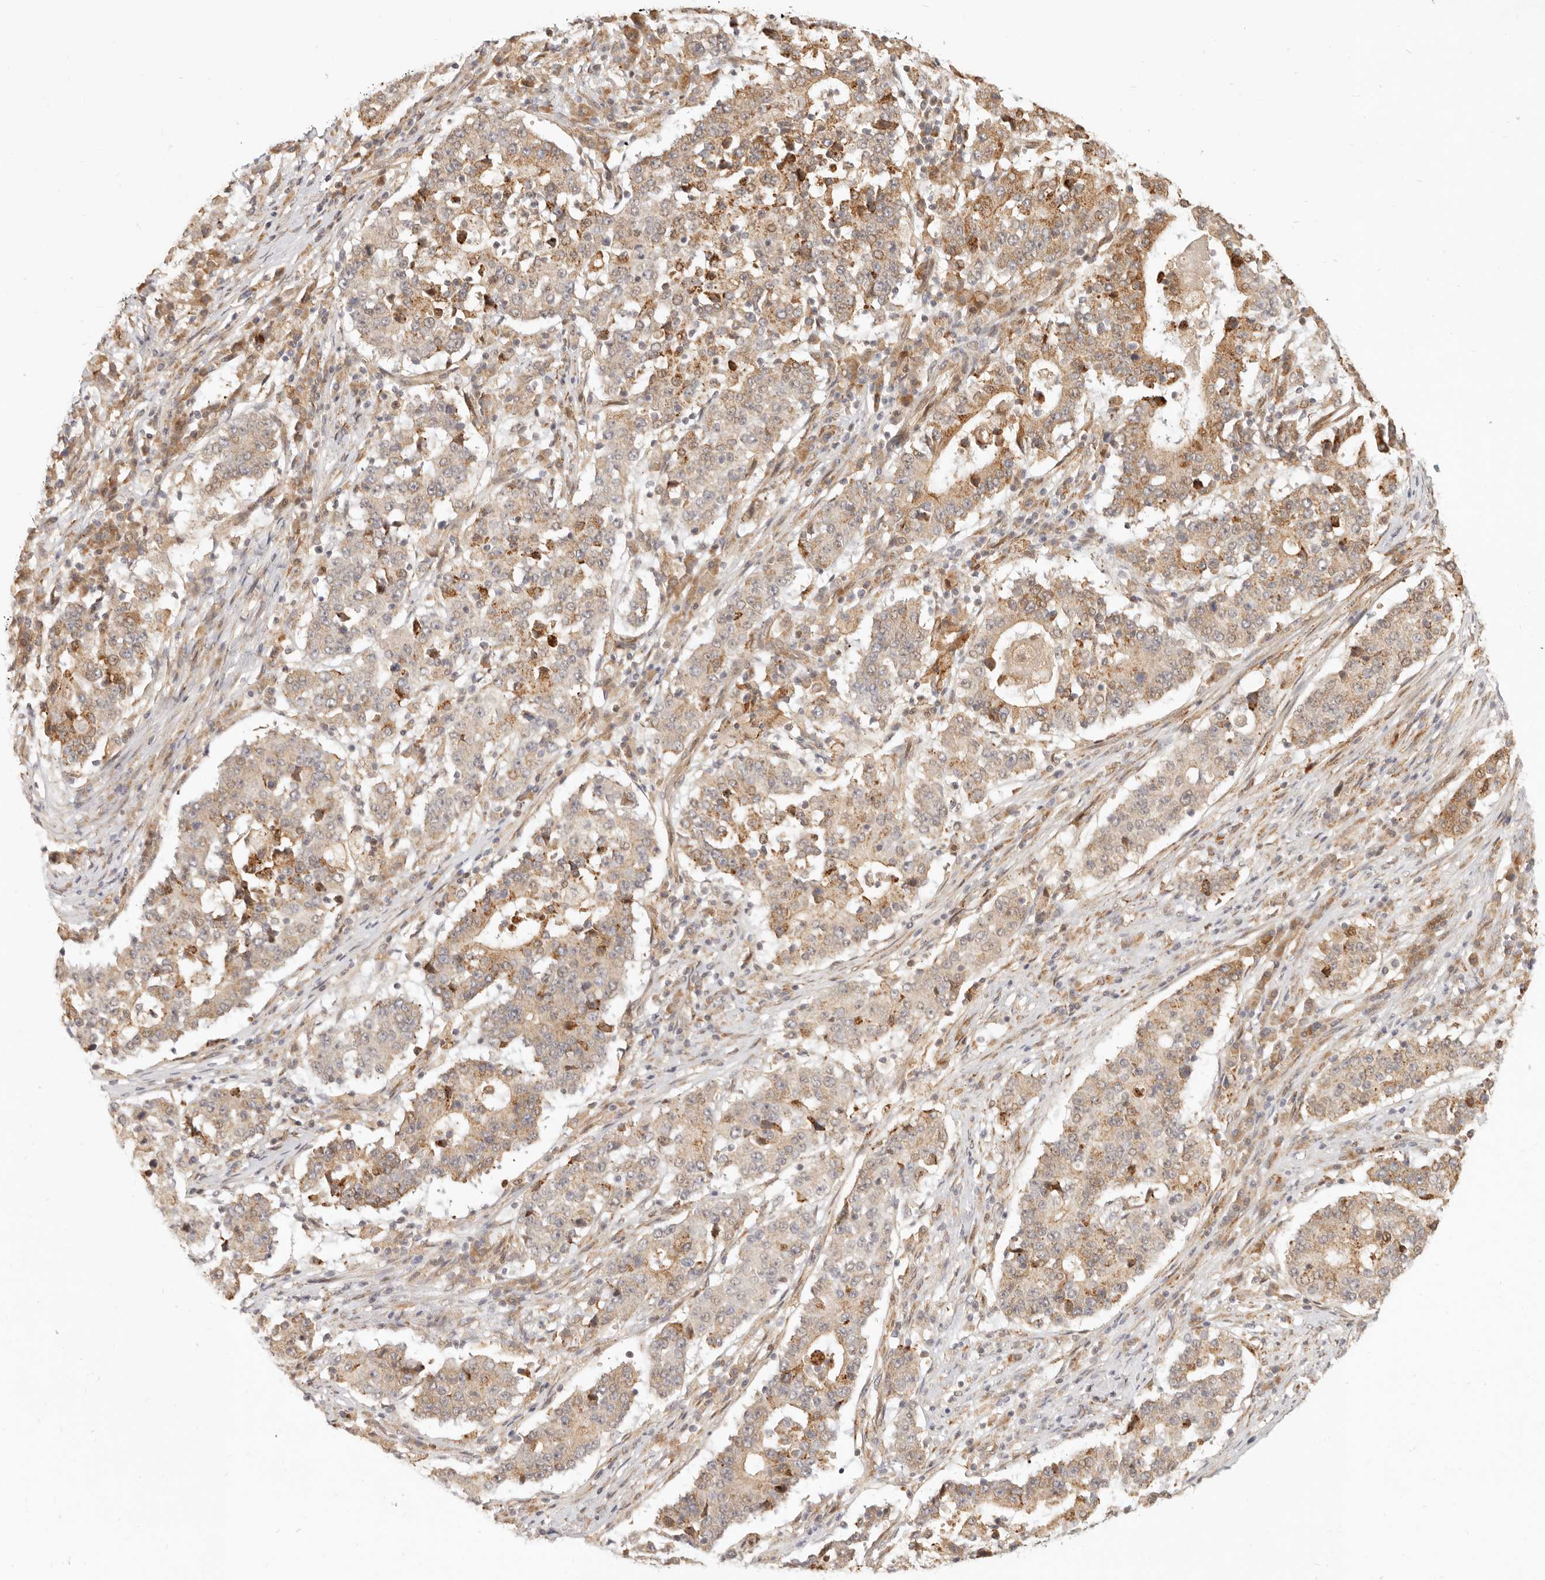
{"staining": {"intensity": "moderate", "quantity": "25%-75%", "location": "cytoplasmic/membranous"}, "tissue": "stomach cancer", "cell_type": "Tumor cells", "image_type": "cancer", "snomed": [{"axis": "morphology", "description": "Adenocarcinoma, NOS"}, {"axis": "topography", "description": "Stomach"}], "caption": "The immunohistochemical stain labels moderate cytoplasmic/membranous expression in tumor cells of adenocarcinoma (stomach) tissue.", "gene": "TUFT1", "patient": {"sex": "male", "age": 59}}